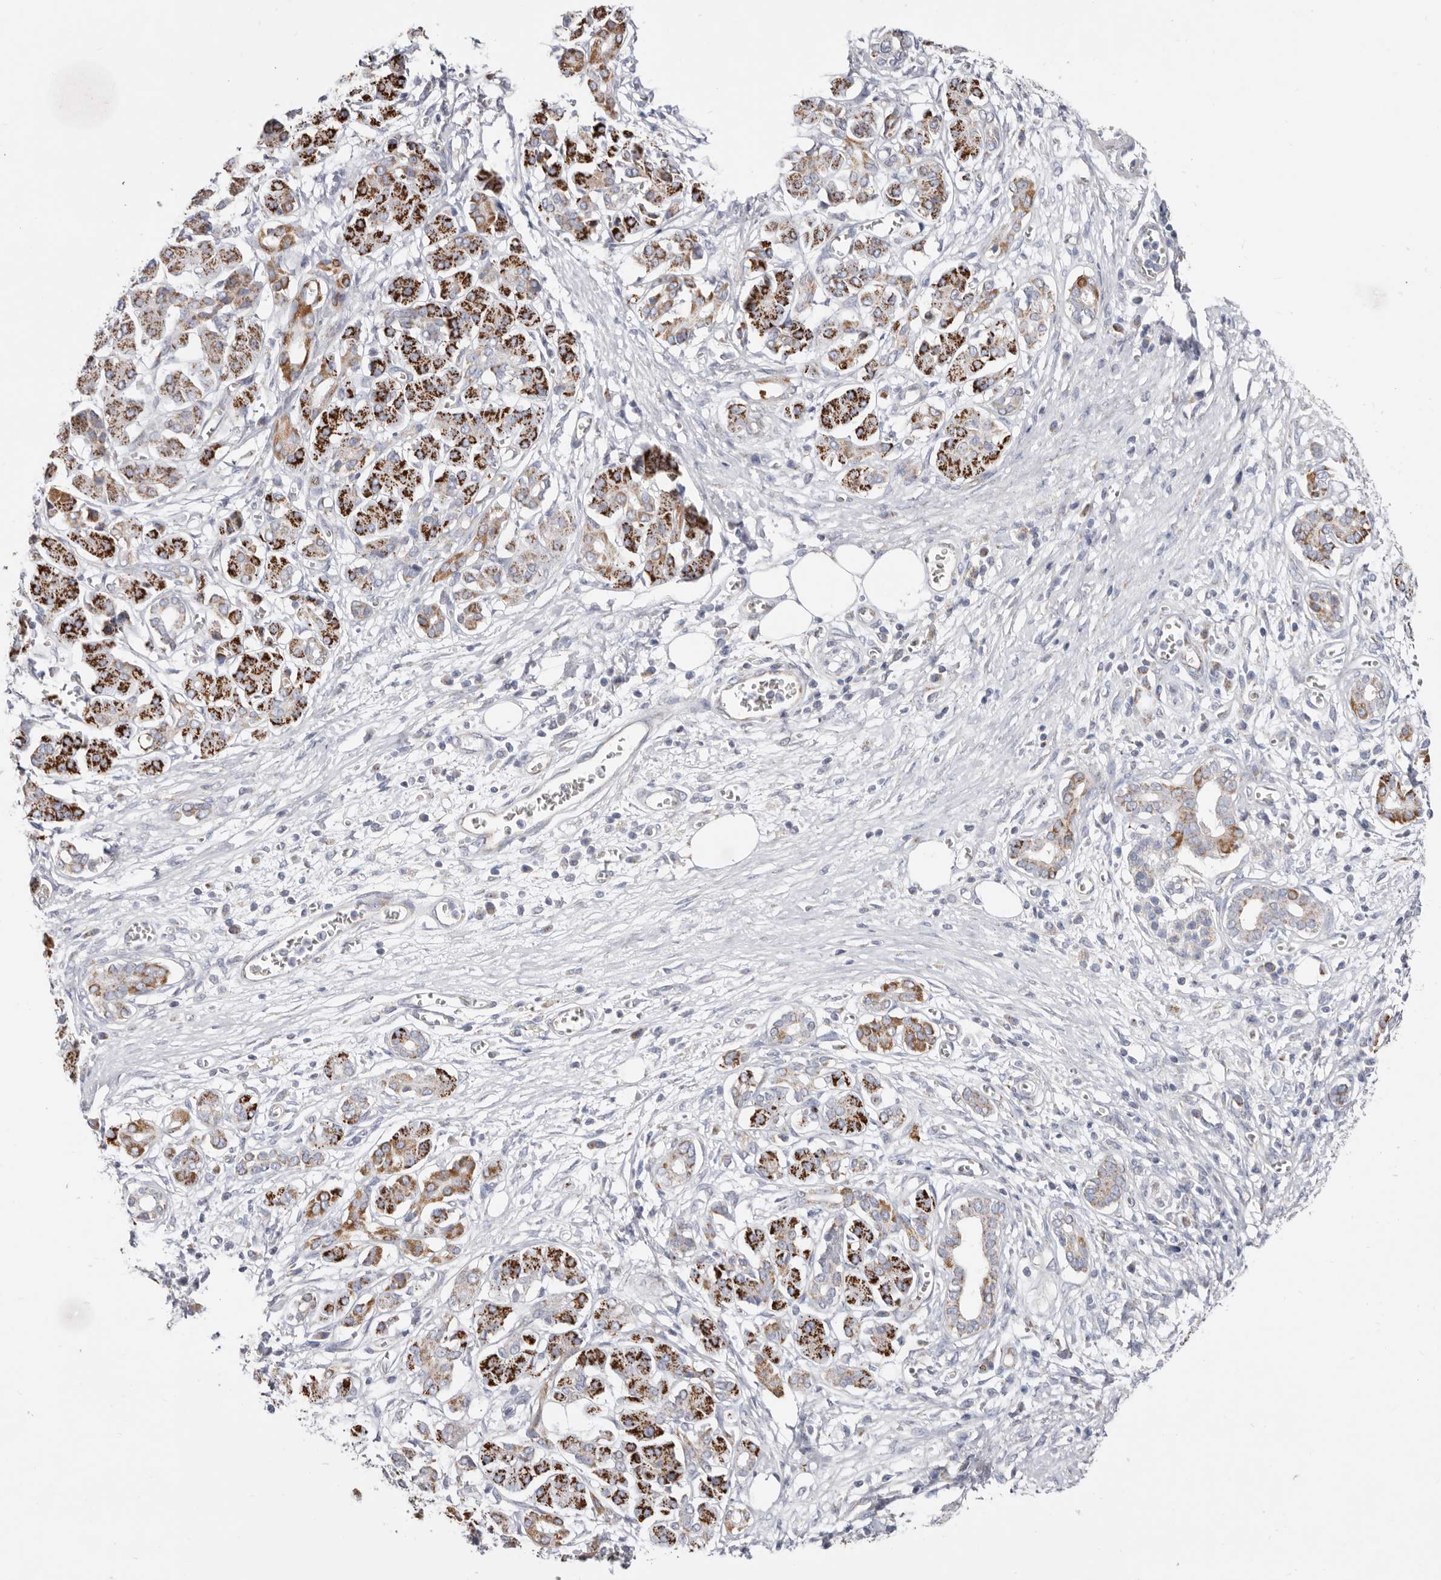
{"staining": {"intensity": "strong", "quantity": "25%-75%", "location": "cytoplasmic/membranous"}, "tissue": "pancreatic cancer", "cell_type": "Tumor cells", "image_type": "cancer", "snomed": [{"axis": "morphology", "description": "Adenocarcinoma, NOS"}, {"axis": "topography", "description": "Pancreas"}], "caption": "Brown immunohistochemical staining in pancreatic cancer (adenocarcinoma) exhibits strong cytoplasmic/membranous expression in about 25%-75% of tumor cells. The staining was performed using DAB (3,3'-diaminobenzidine), with brown indicating positive protein expression. Nuclei are stained blue with hematoxylin.", "gene": "RSPO2", "patient": {"sex": "male", "age": 78}}